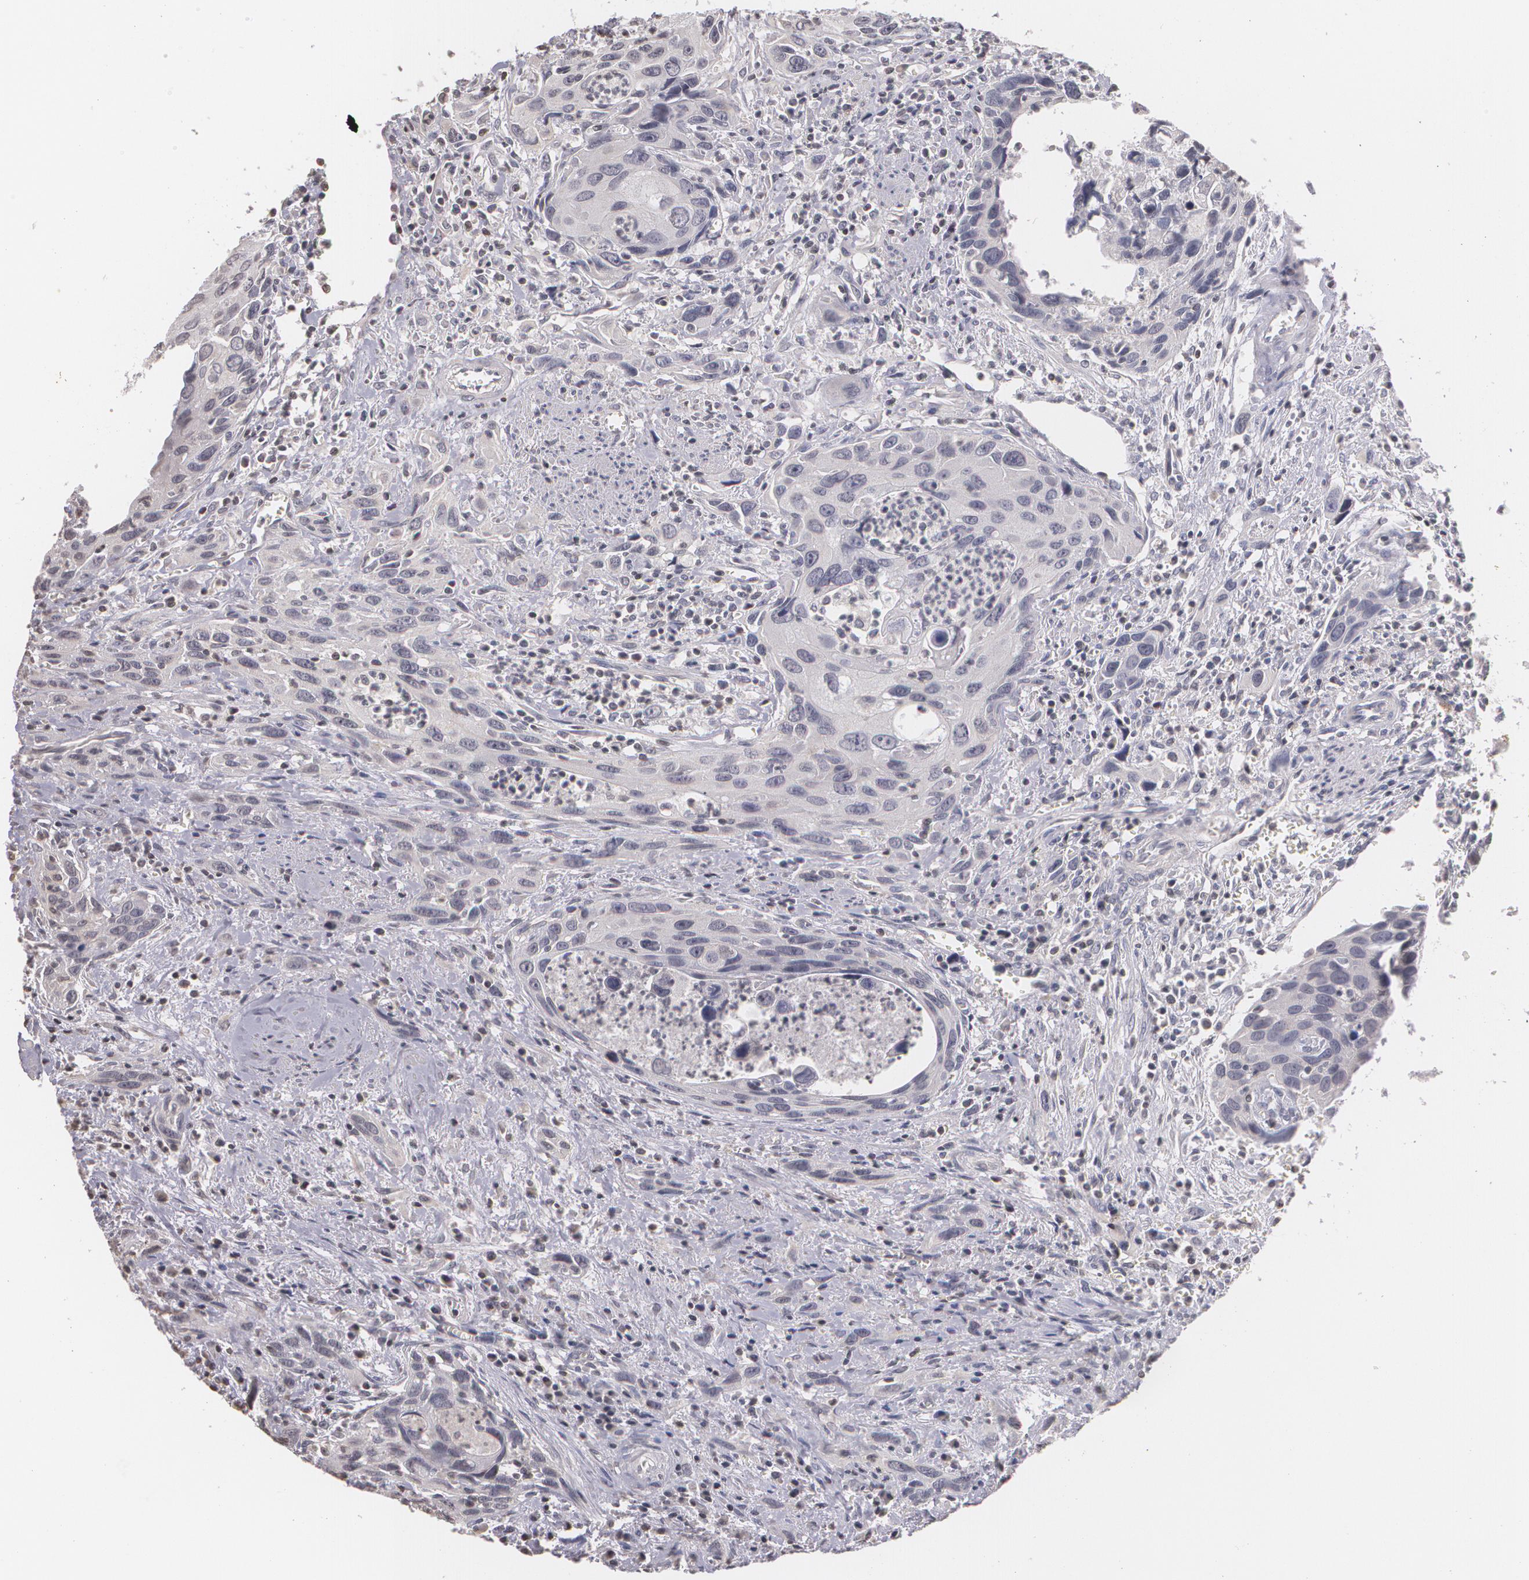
{"staining": {"intensity": "negative", "quantity": "none", "location": "none"}, "tissue": "urothelial cancer", "cell_type": "Tumor cells", "image_type": "cancer", "snomed": [{"axis": "morphology", "description": "Urothelial carcinoma, High grade"}, {"axis": "topography", "description": "Urinary bladder"}], "caption": "Tumor cells show no significant staining in urothelial cancer. (DAB immunohistochemistry visualized using brightfield microscopy, high magnification).", "gene": "THRB", "patient": {"sex": "male", "age": 71}}